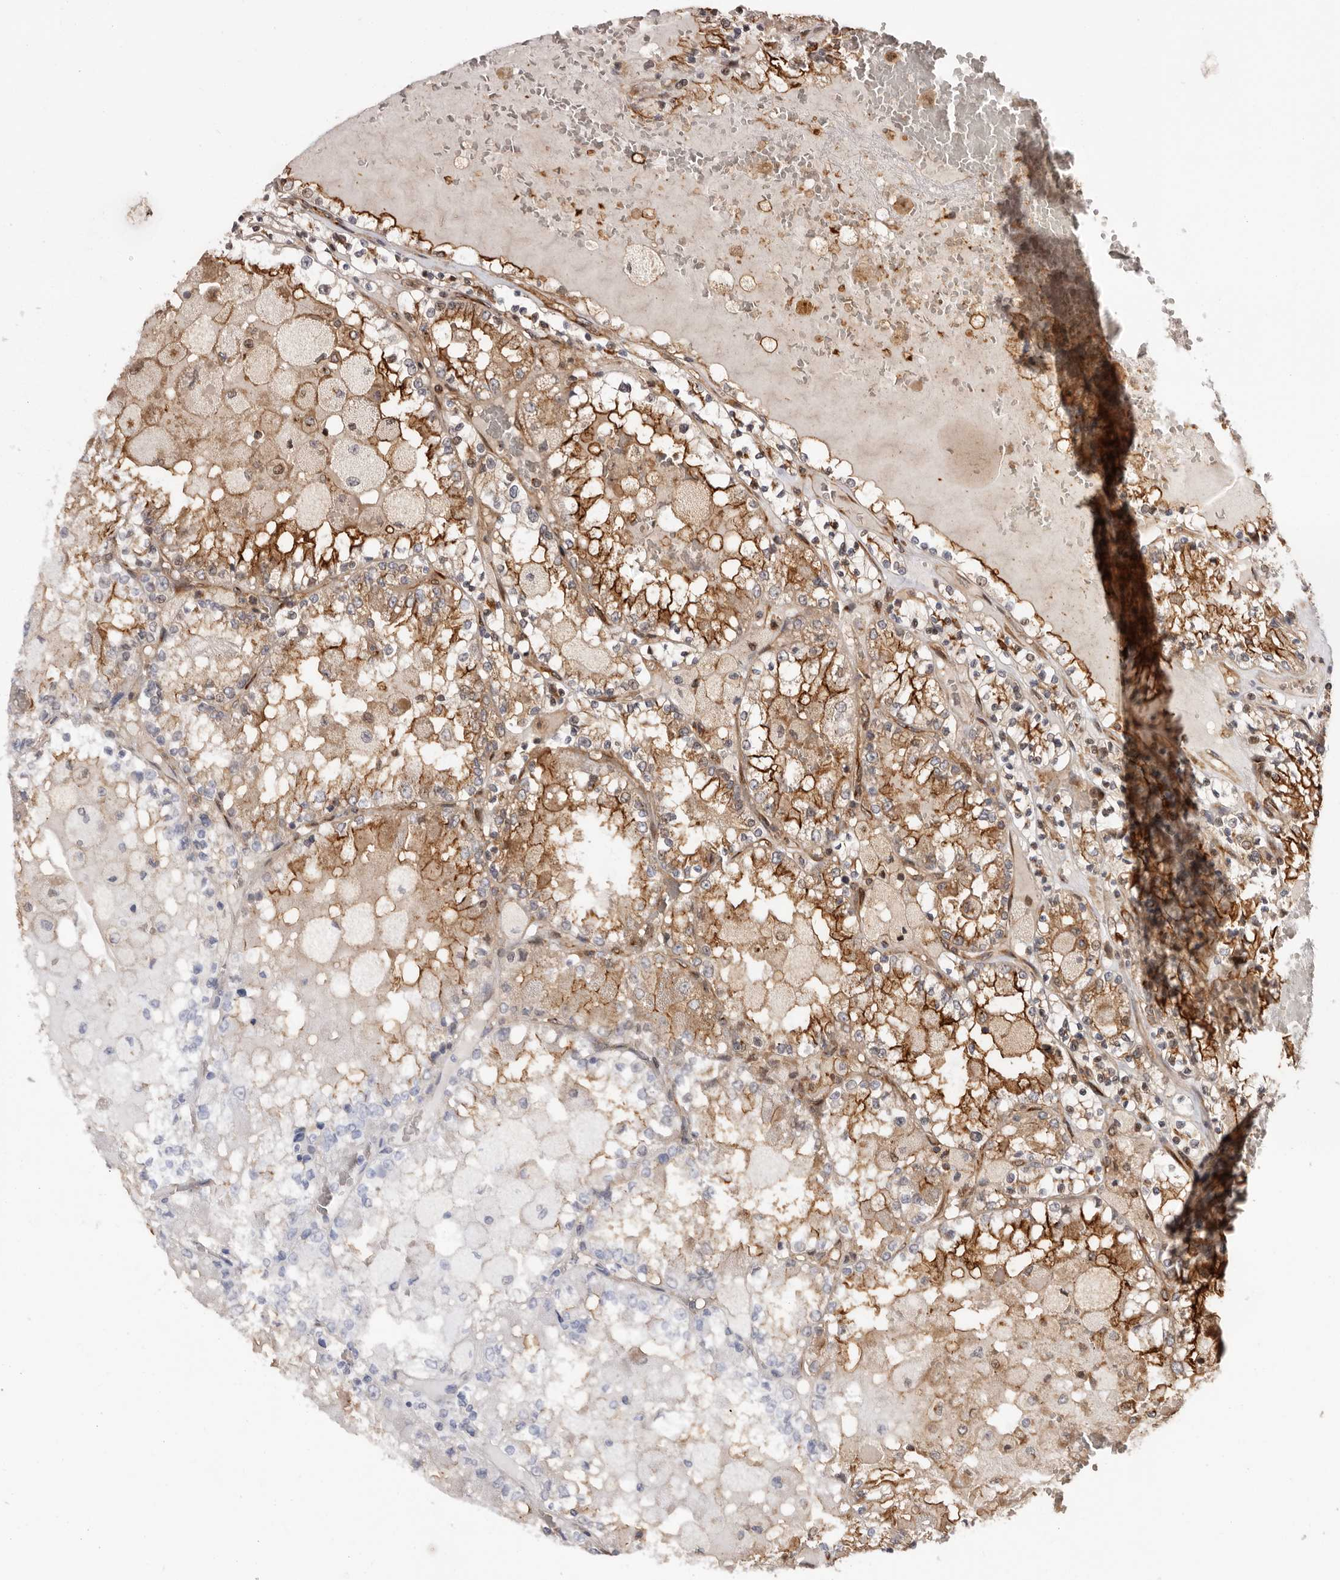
{"staining": {"intensity": "strong", "quantity": "25%-75%", "location": "cytoplasmic/membranous"}, "tissue": "renal cancer", "cell_type": "Tumor cells", "image_type": "cancer", "snomed": [{"axis": "morphology", "description": "Adenocarcinoma, NOS"}, {"axis": "topography", "description": "Kidney"}], "caption": "About 25%-75% of tumor cells in human renal adenocarcinoma reveal strong cytoplasmic/membranous protein positivity as visualized by brown immunohistochemical staining.", "gene": "GPR27", "patient": {"sex": "female", "age": 56}}